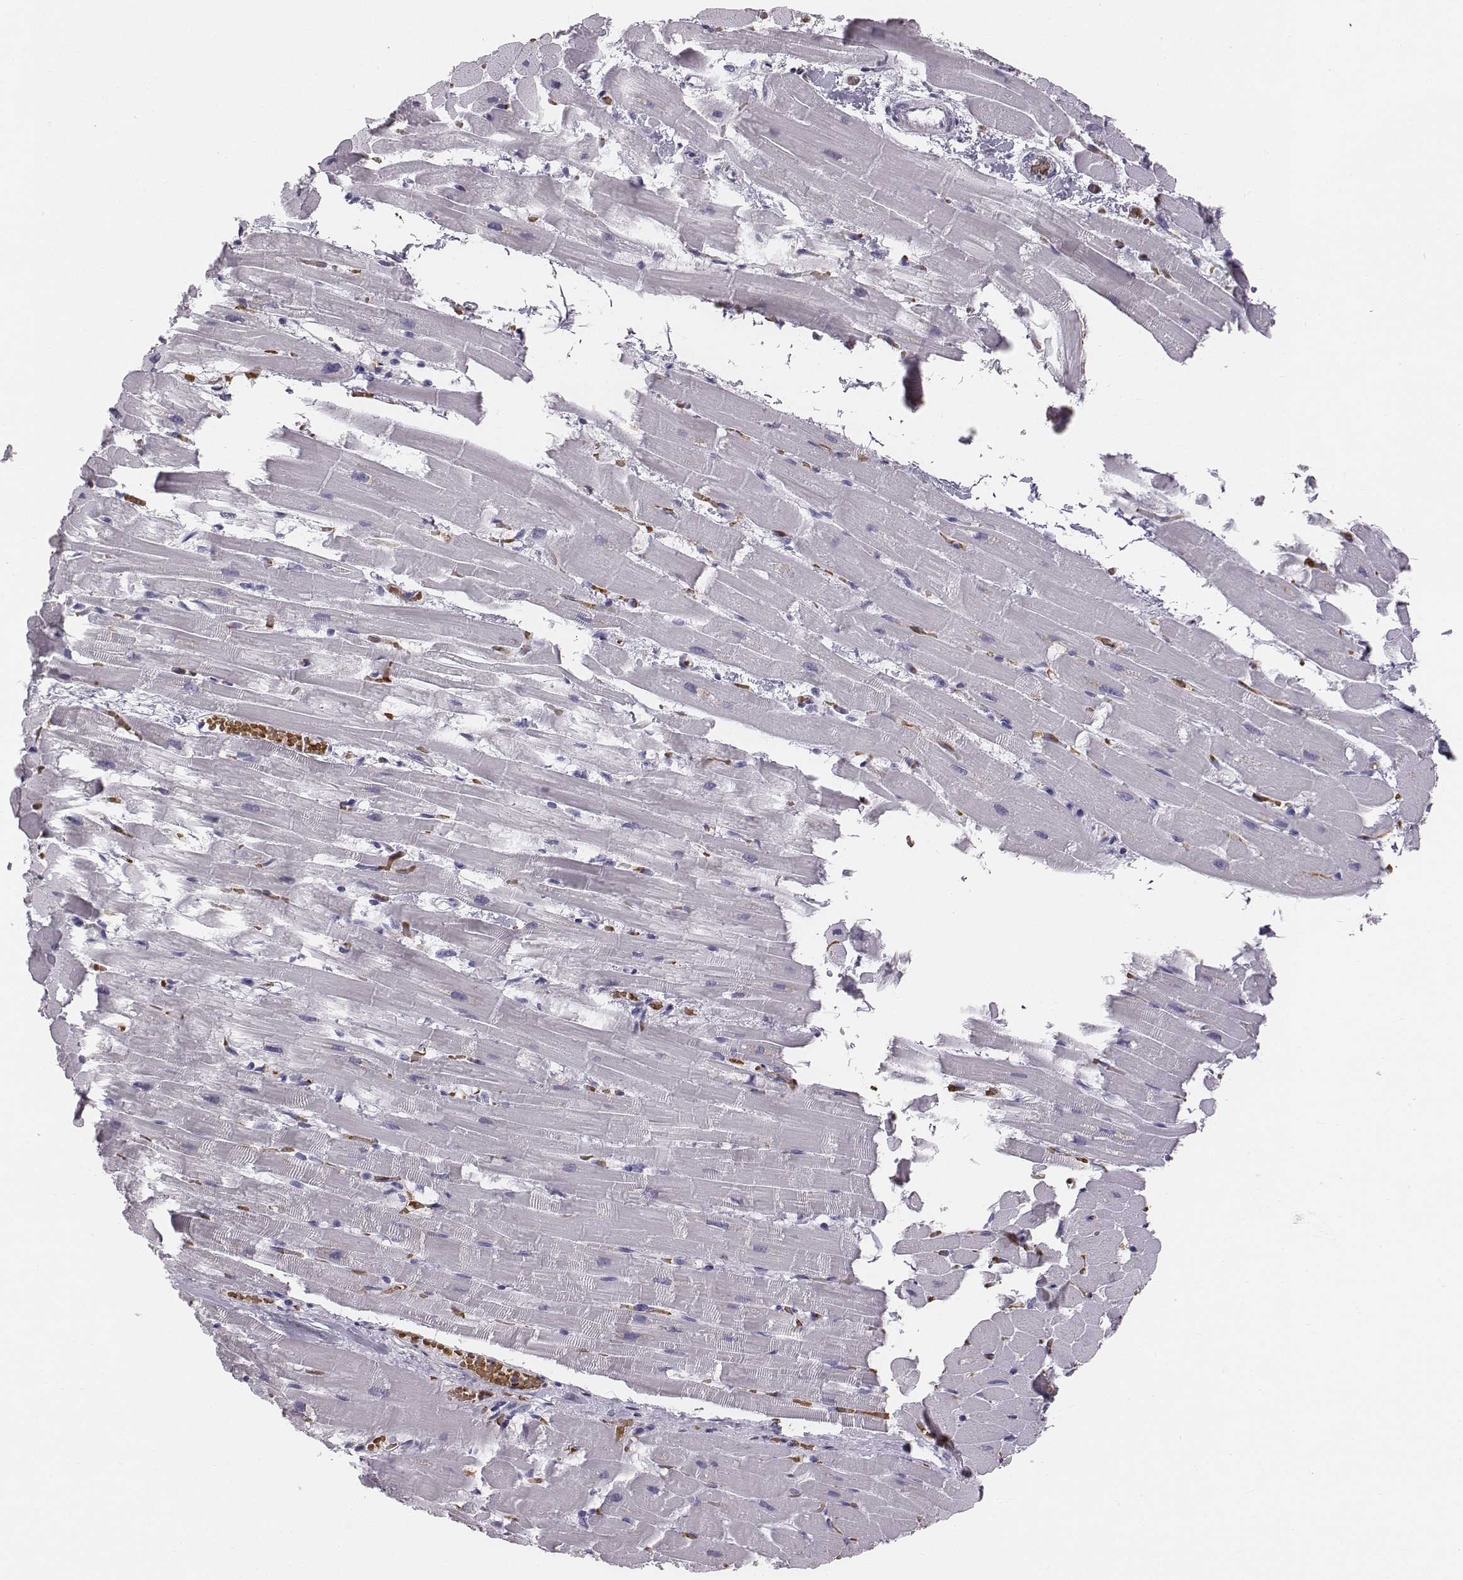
{"staining": {"intensity": "negative", "quantity": "none", "location": "none"}, "tissue": "heart muscle", "cell_type": "Cardiomyocytes", "image_type": "normal", "snomed": [{"axis": "morphology", "description": "Normal tissue, NOS"}, {"axis": "topography", "description": "Heart"}], "caption": "Immunohistochemical staining of normal heart muscle demonstrates no significant positivity in cardiomyocytes. (DAB (3,3'-diaminobenzidine) immunohistochemistry (IHC) with hematoxylin counter stain).", "gene": "HBZ", "patient": {"sex": "male", "age": 37}}